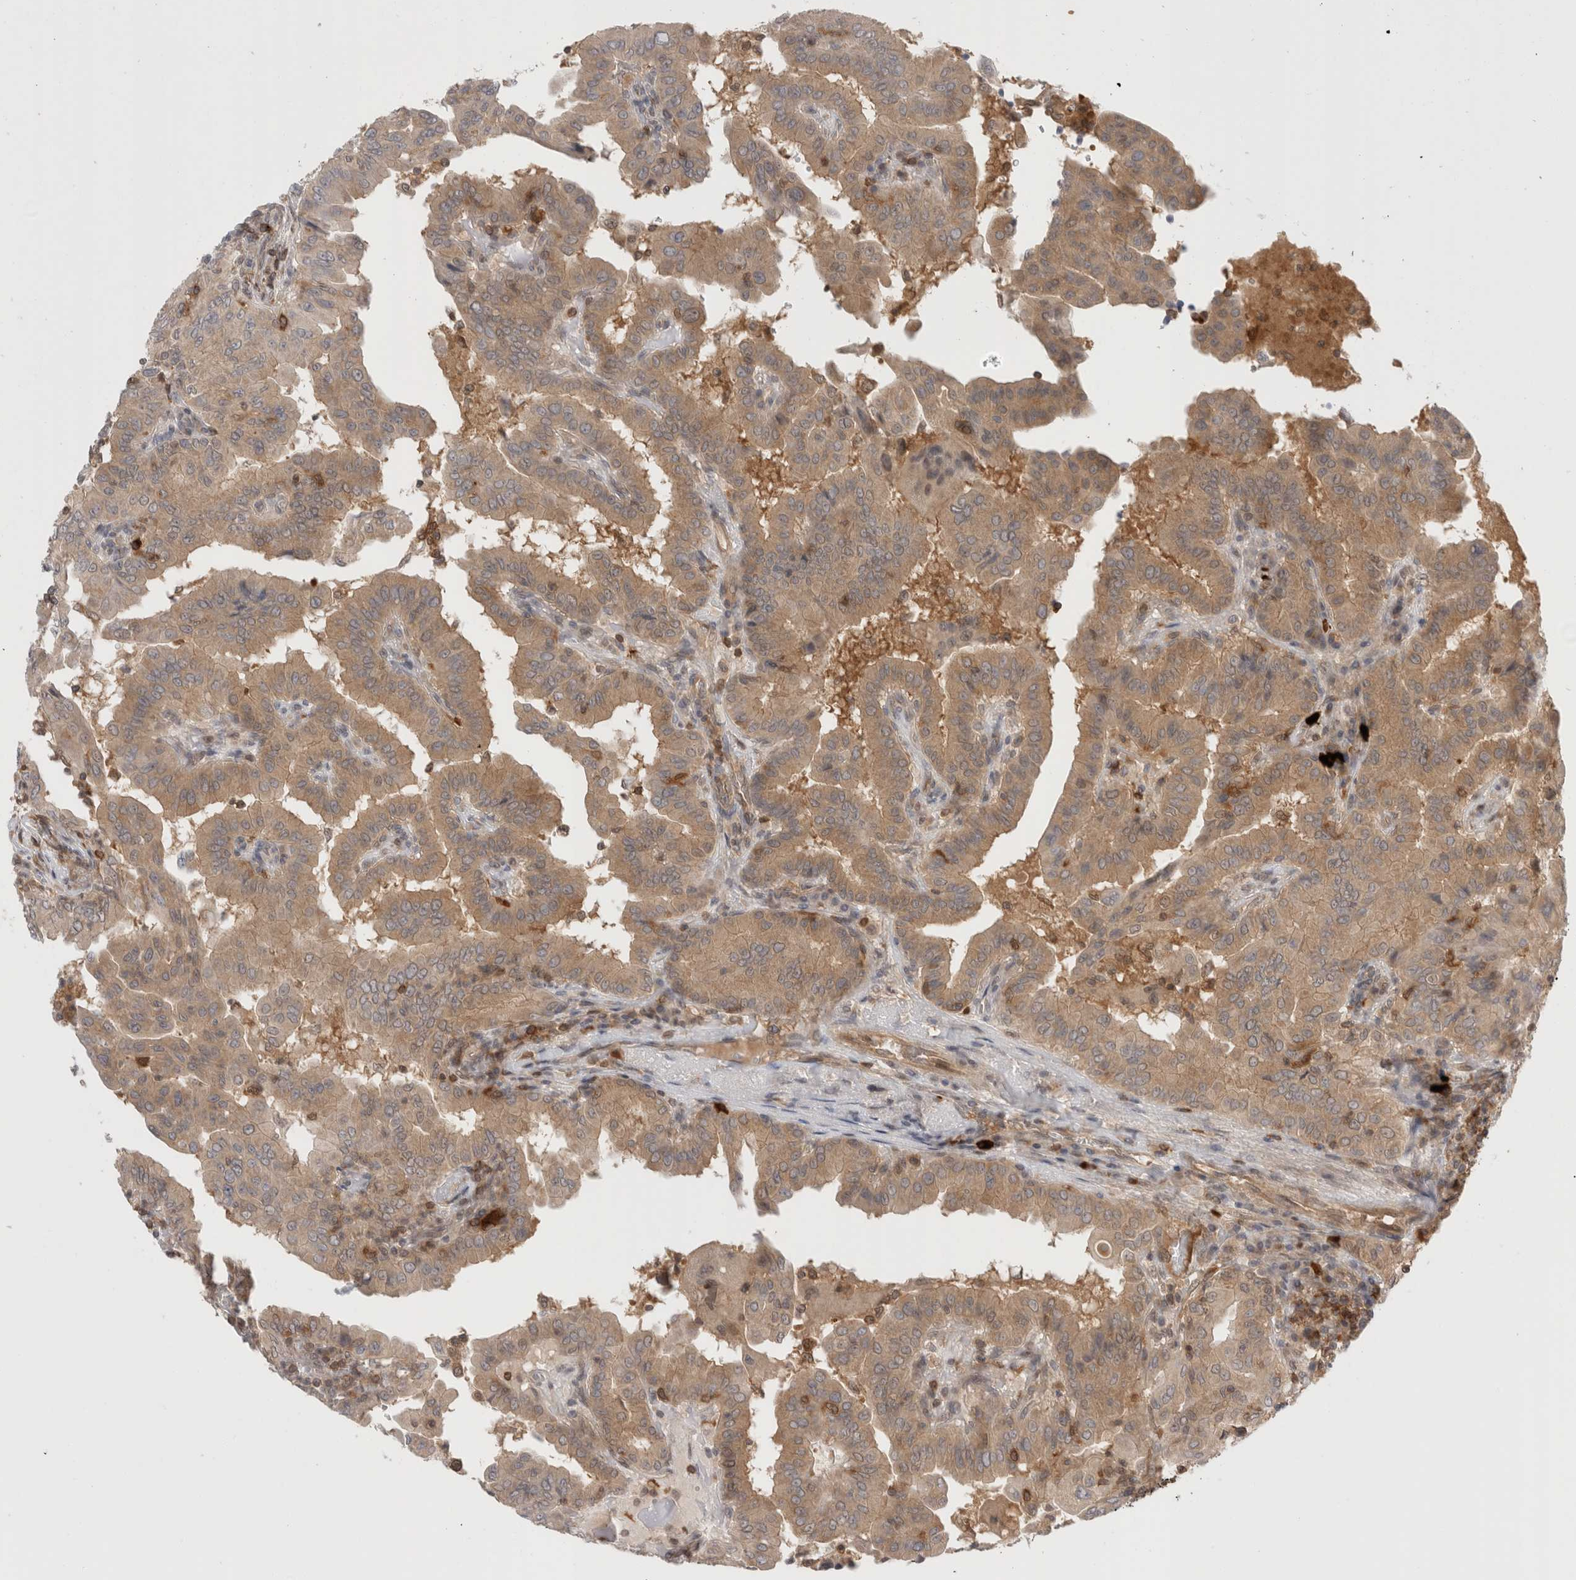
{"staining": {"intensity": "moderate", "quantity": ">75%", "location": "cytoplasmic/membranous"}, "tissue": "thyroid cancer", "cell_type": "Tumor cells", "image_type": "cancer", "snomed": [{"axis": "morphology", "description": "Papillary adenocarcinoma, NOS"}, {"axis": "topography", "description": "Thyroid gland"}], "caption": "The micrograph displays staining of papillary adenocarcinoma (thyroid), revealing moderate cytoplasmic/membranous protein staining (brown color) within tumor cells.", "gene": "NFKB1", "patient": {"sex": "male", "age": 33}}